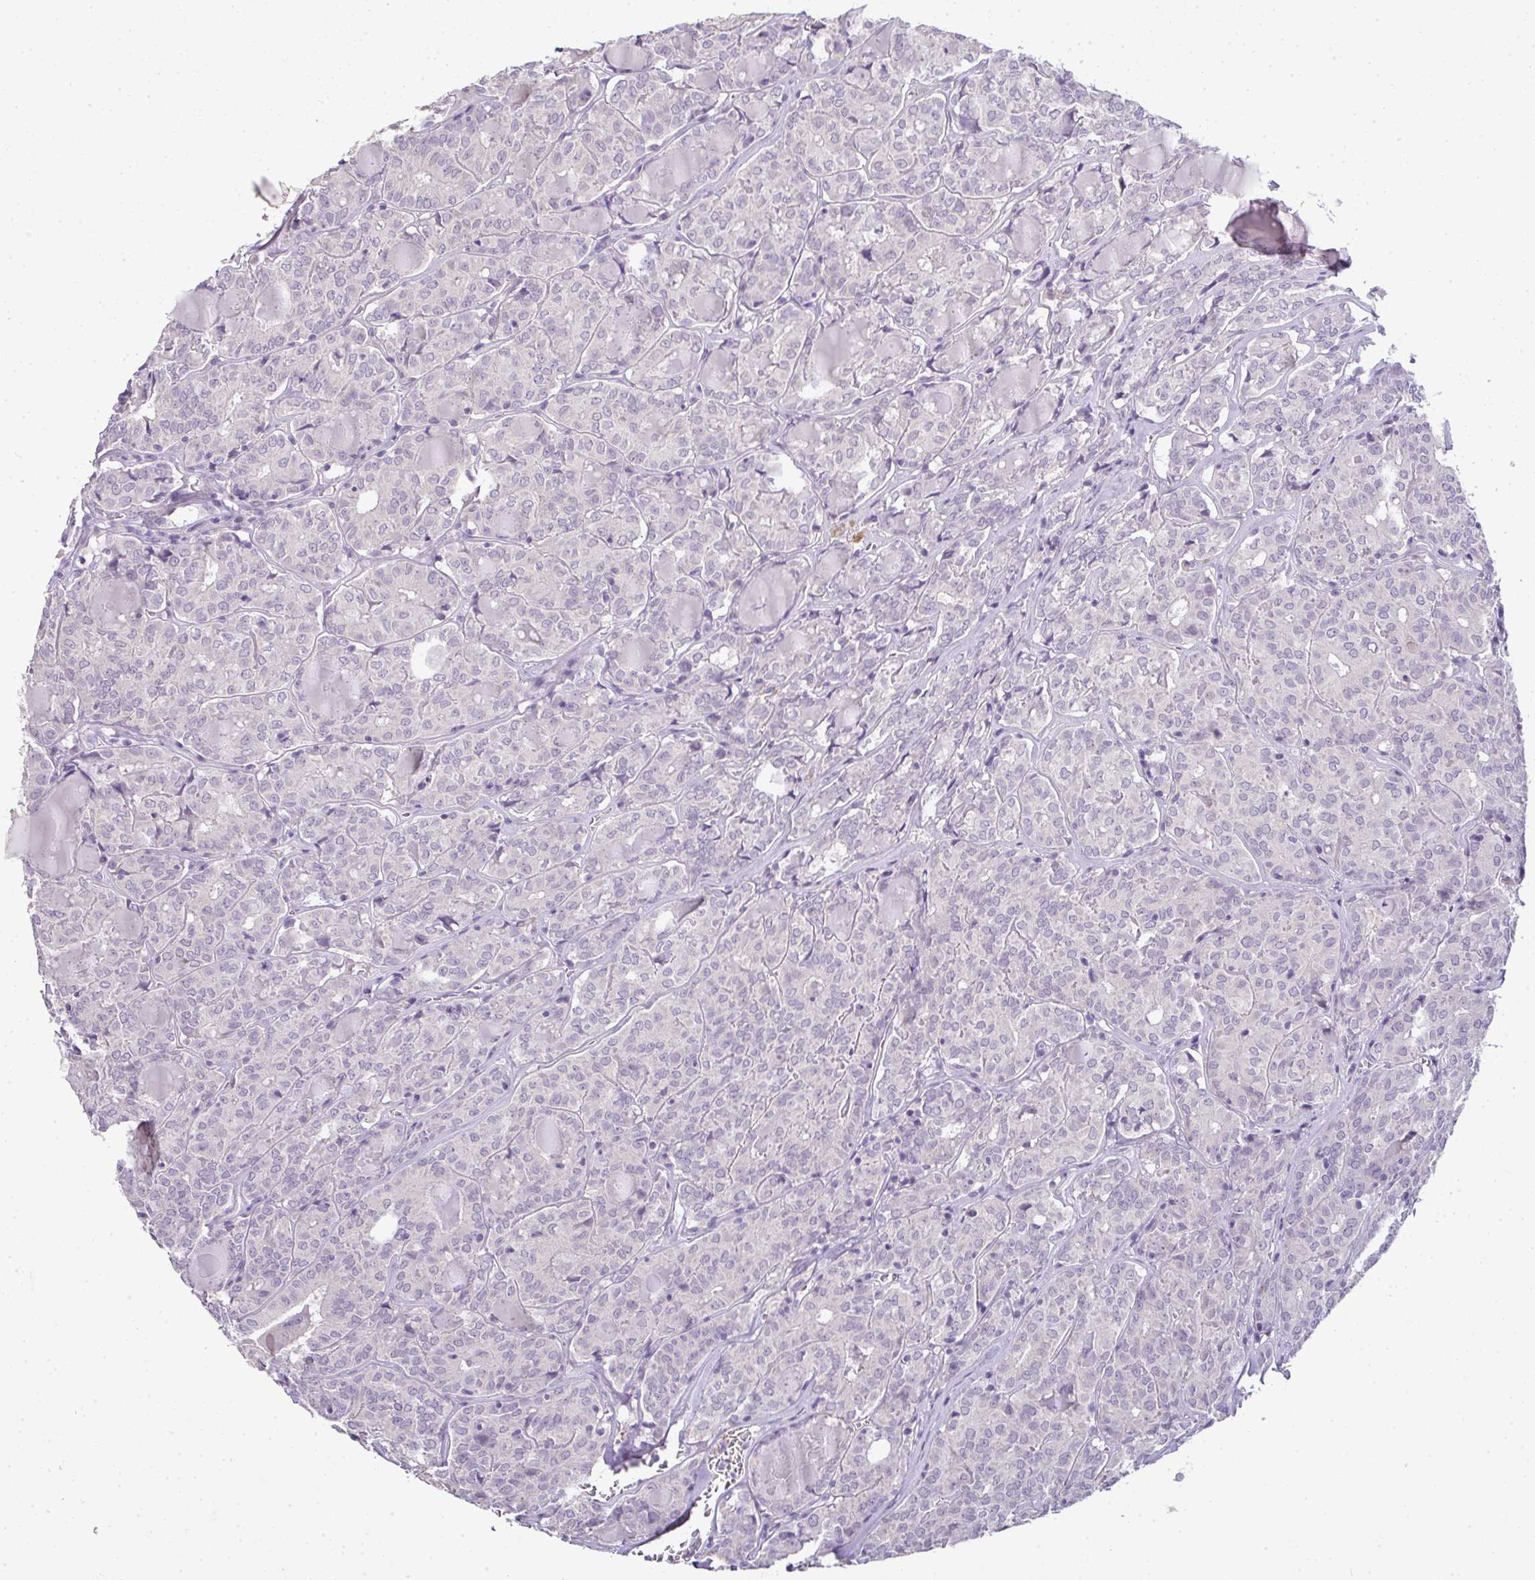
{"staining": {"intensity": "negative", "quantity": "none", "location": "none"}, "tissue": "thyroid cancer", "cell_type": "Tumor cells", "image_type": "cancer", "snomed": [{"axis": "morphology", "description": "Papillary adenocarcinoma, NOS"}, {"axis": "topography", "description": "Thyroid gland"}], "caption": "Human thyroid cancer (papillary adenocarcinoma) stained for a protein using immunohistochemistry exhibits no positivity in tumor cells.", "gene": "CMPK1", "patient": {"sex": "female", "age": 72}}